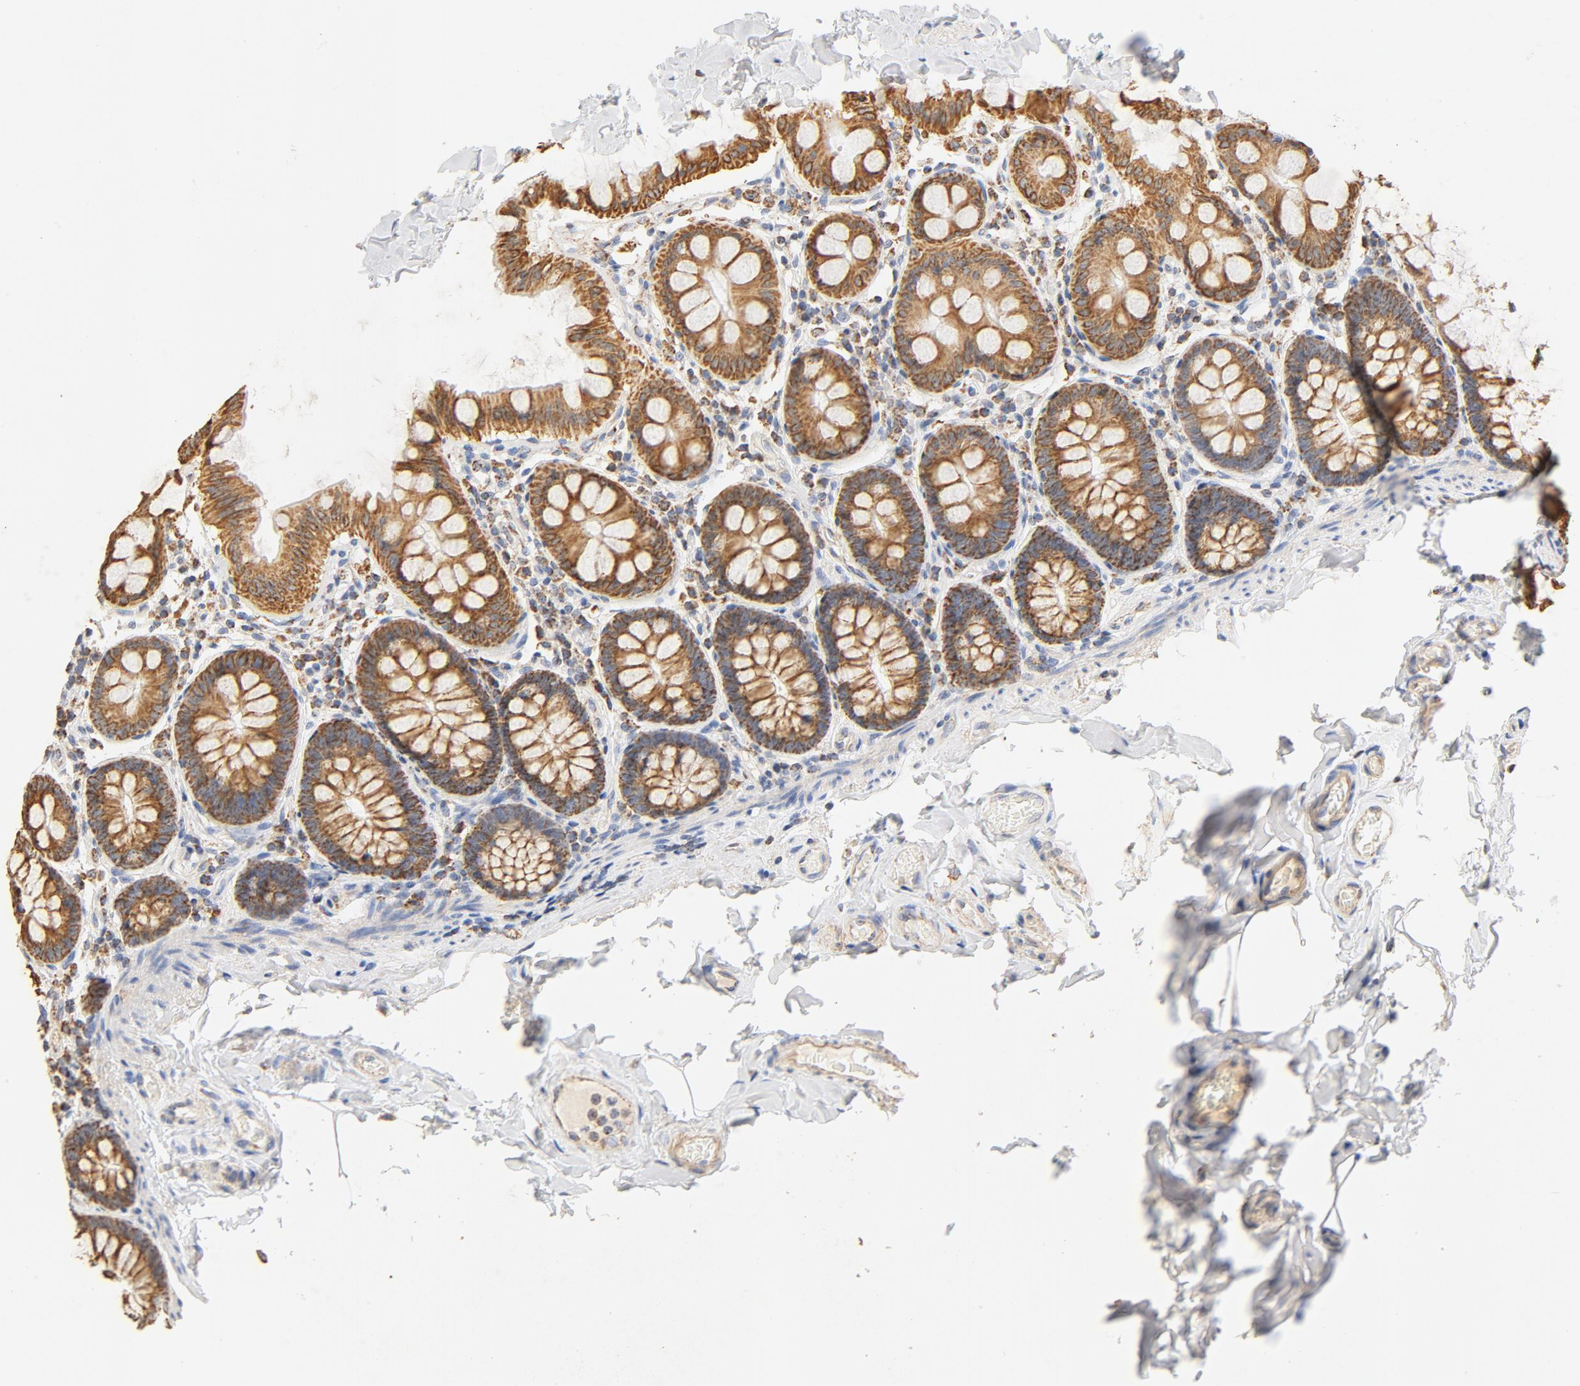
{"staining": {"intensity": "weak", "quantity": ">75%", "location": "cytoplasmic/membranous"}, "tissue": "colon", "cell_type": "Endothelial cells", "image_type": "normal", "snomed": [{"axis": "morphology", "description": "Normal tissue, NOS"}, {"axis": "topography", "description": "Colon"}], "caption": "Weak cytoplasmic/membranous positivity for a protein is appreciated in about >75% of endothelial cells of normal colon using IHC.", "gene": "COX4I1", "patient": {"sex": "female", "age": 61}}